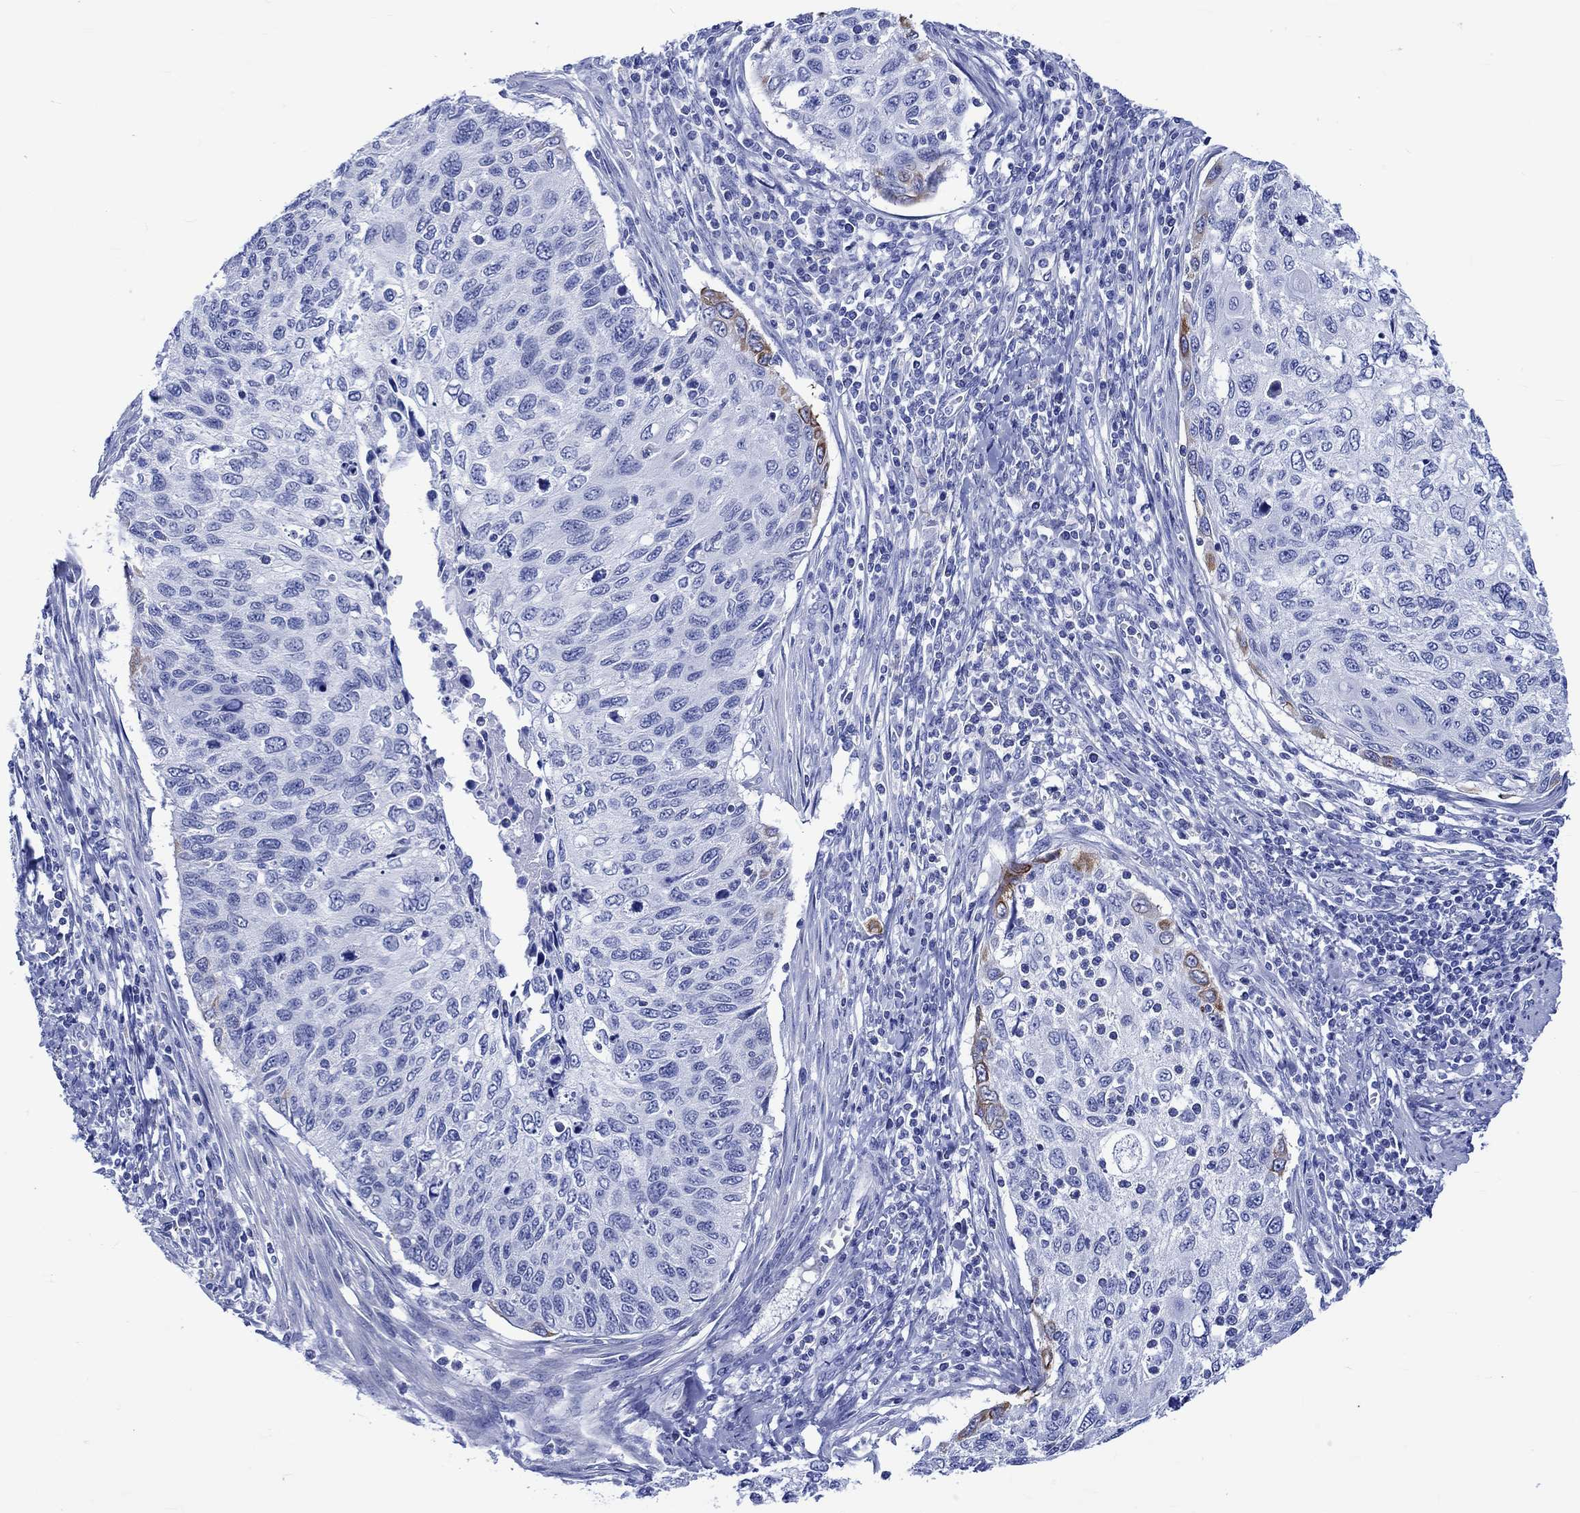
{"staining": {"intensity": "moderate", "quantity": "<25%", "location": "cytoplasmic/membranous"}, "tissue": "cervical cancer", "cell_type": "Tumor cells", "image_type": "cancer", "snomed": [{"axis": "morphology", "description": "Squamous cell carcinoma, NOS"}, {"axis": "topography", "description": "Cervix"}], "caption": "Cervical cancer stained with immunohistochemistry (IHC) exhibits moderate cytoplasmic/membranous positivity in approximately <25% of tumor cells.", "gene": "KLHL33", "patient": {"sex": "female", "age": 70}}